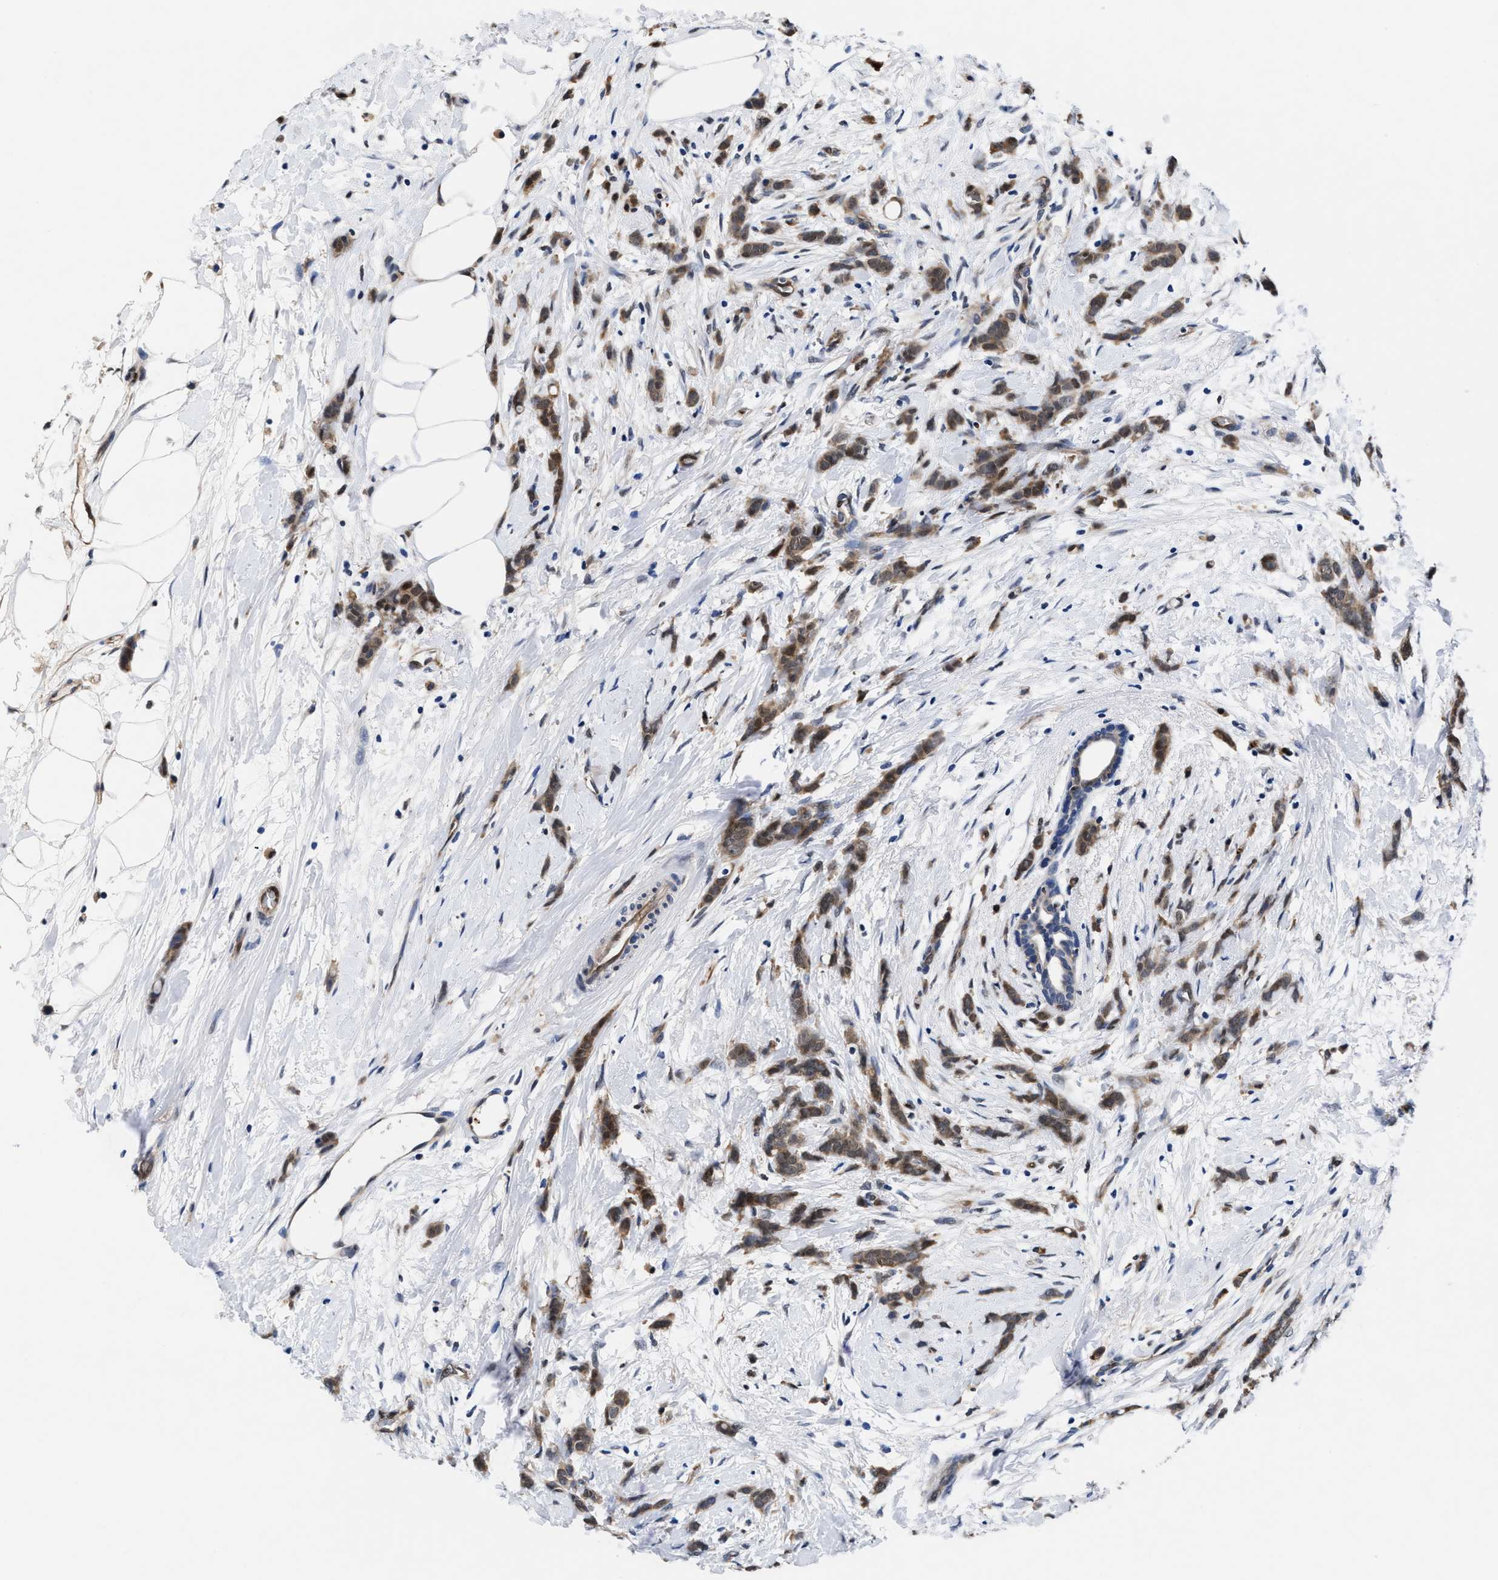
{"staining": {"intensity": "moderate", "quantity": ">75%", "location": "cytoplasmic/membranous,nuclear"}, "tissue": "breast cancer", "cell_type": "Tumor cells", "image_type": "cancer", "snomed": [{"axis": "morphology", "description": "Lobular carcinoma, in situ"}, {"axis": "morphology", "description": "Lobular carcinoma"}, {"axis": "topography", "description": "Breast"}], "caption": "Tumor cells reveal medium levels of moderate cytoplasmic/membranous and nuclear staining in about >75% of cells in breast cancer (lobular carcinoma). The staining was performed using DAB to visualize the protein expression in brown, while the nuclei were stained in blue with hematoxylin (Magnification: 20x).", "gene": "ACLY", "patient": {"sex": "female", "age": 41}}